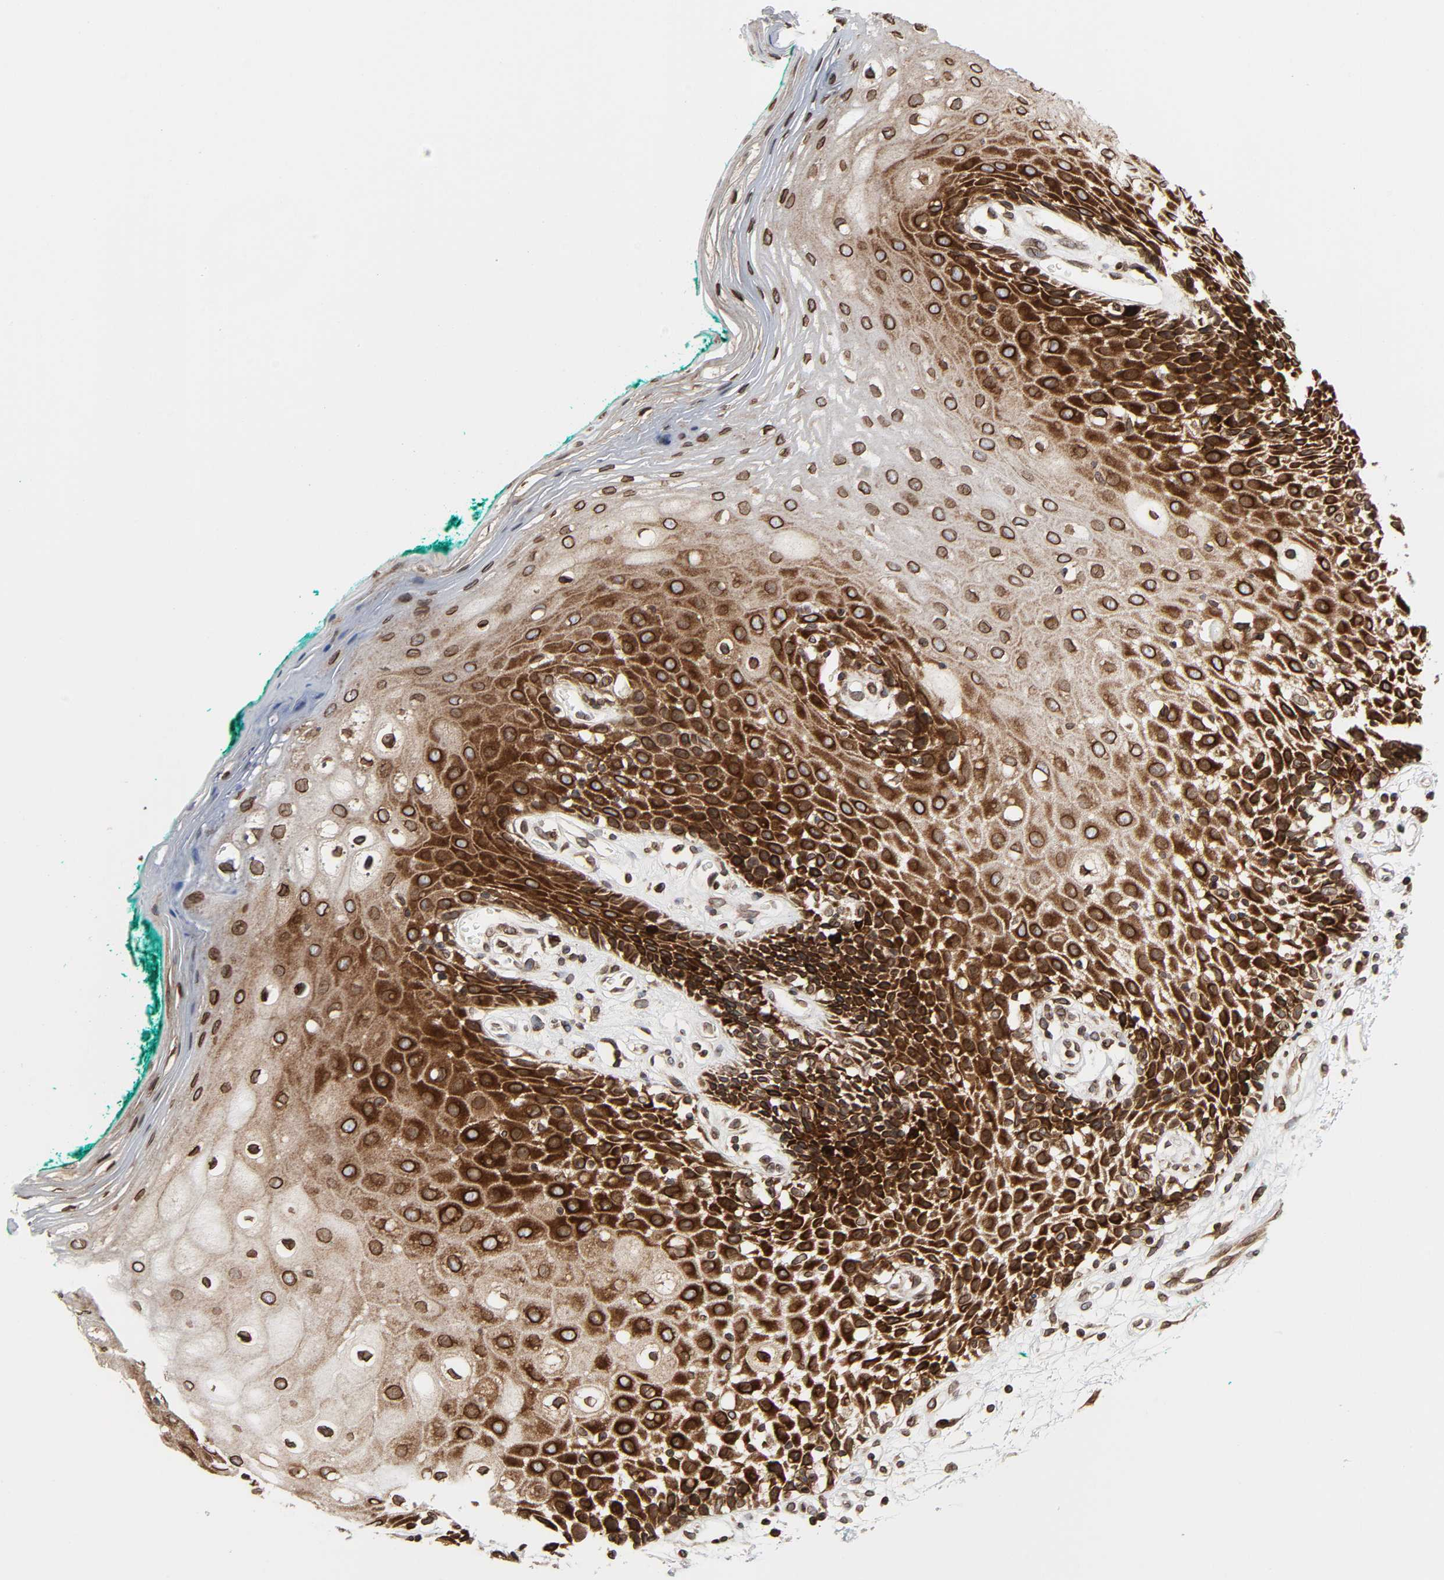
{"staining": {"intensity": "strong", "quantity": ">75%", "location": "cytoplasmic/membranous,nuclear"}, "tissue": "oral mucosa", "cell_type": "Squamous epithelial cells", "image_type": "normal", "snomed": [{"axis": "morphology", "description": "Normal tissue, NOS"}, {"axis": "morphology", "description": "Squamous cell carcinoma, NOS"}, {"axis": "topography", "description": "Skeletal muscle"}, {"axis": "topography", "description": "Oral tissue"}, {"axis": "topography", "description": "Head-Neck"}], "caption": "A brown stain shows strong cytoplasmic/membranous,nuclear staining of a protein in squamous epithelial cells of normal human oral mucosa.", "gene": "RANGAP1", "patient": {"sex": "female", "age": 84}}